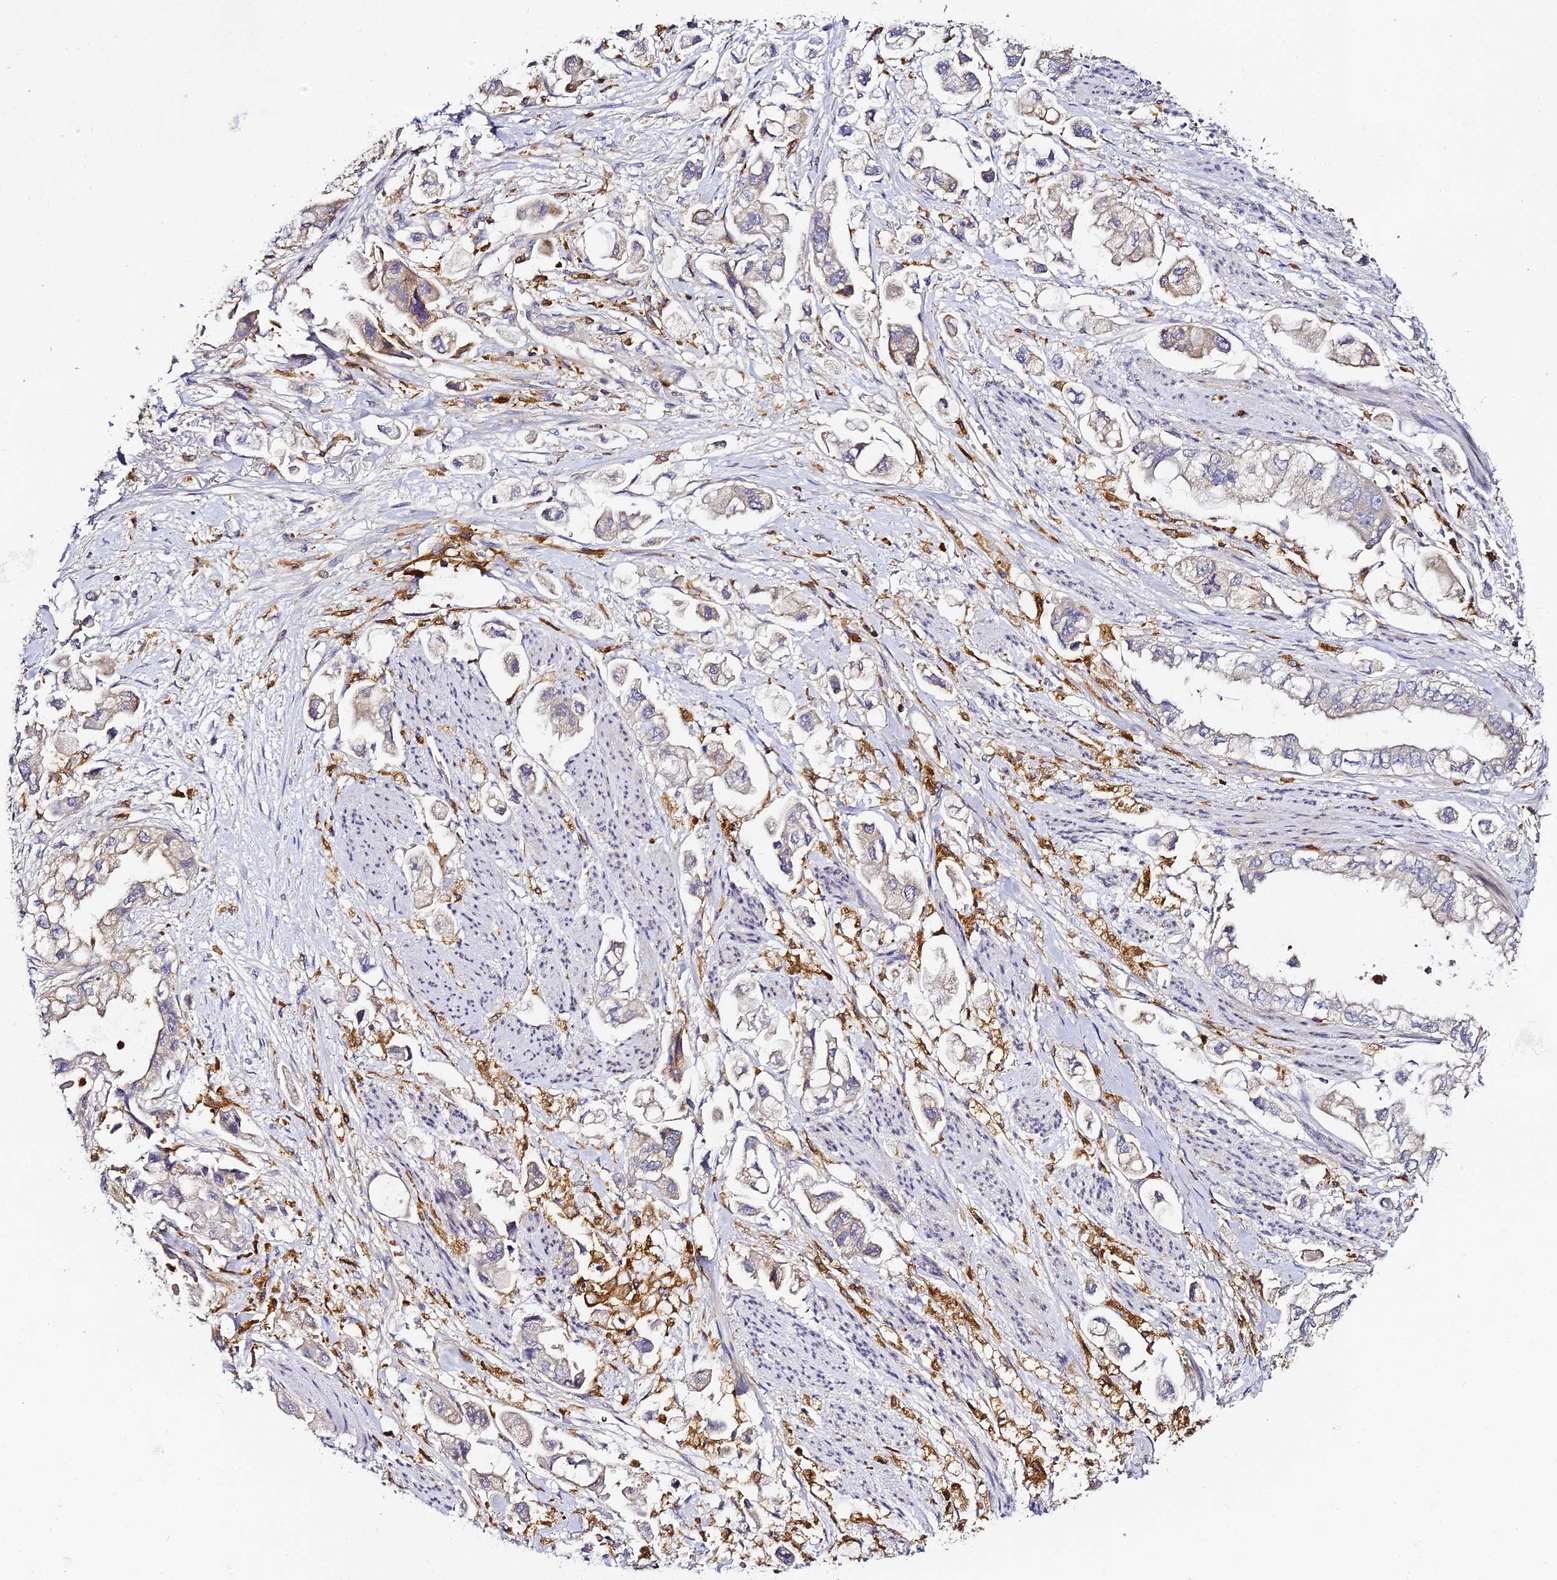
{"staining": {"intensity": "negative", "quantity": "none", "location": "none"}, "tissue": "stomach cancer", "cell_type": "Tumor cells", "image_type": "cancer", "snomed": [{"axis": "morphology", "description": "Adenocarcinoma, NOS"}, {"axis": "topography", "description": "Stomach"}], "caption": "Tumor cells show no significant protein expression in stomach adenocarcinoma.", "gene": "IL4I1", "patient": {"sex": "male", "age": 62}}